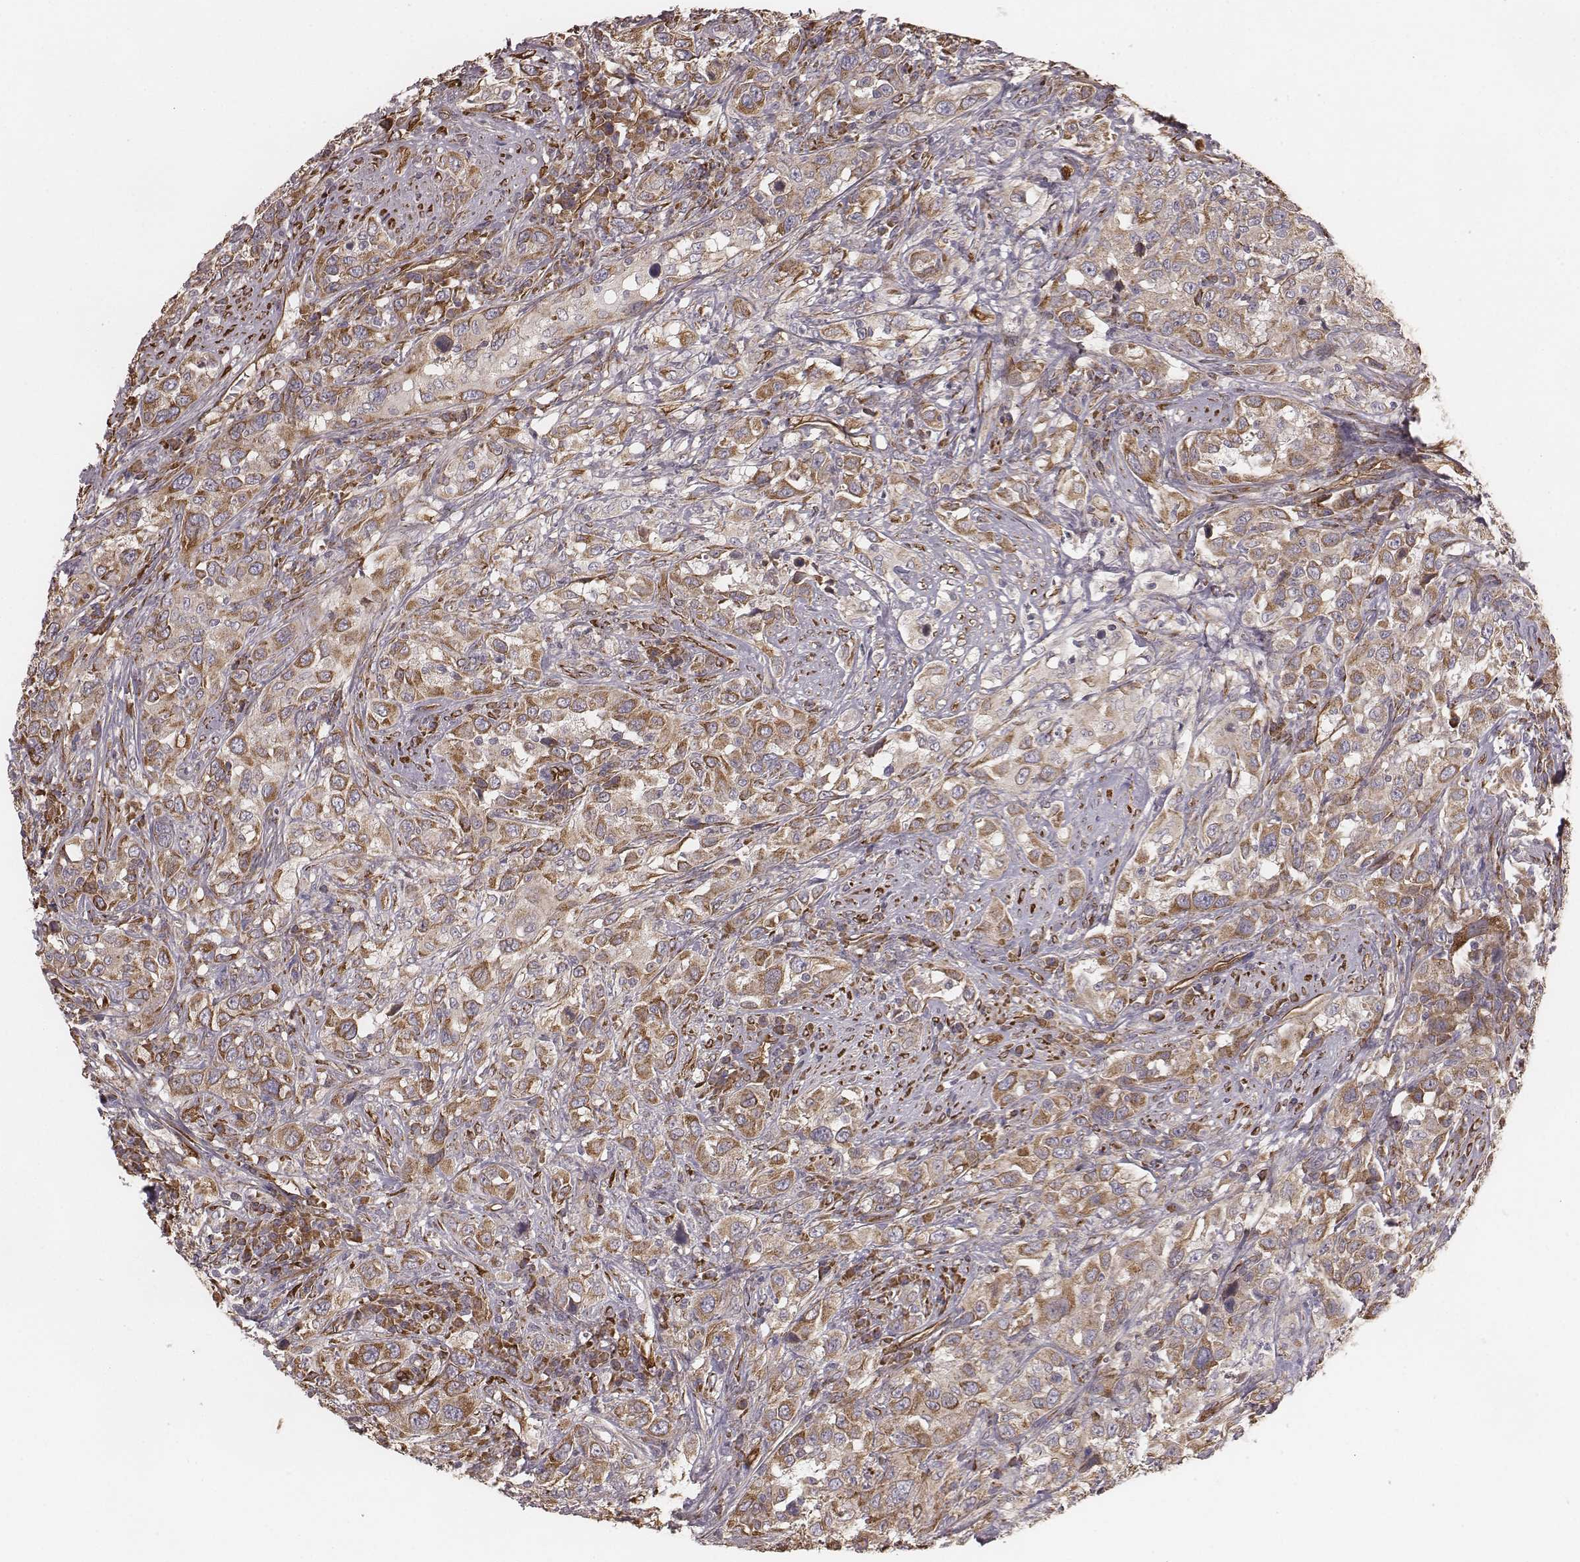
{"staining": {"intensity": "moderate", "quantity": ">75%", "location": "cytoplasmic/membranous"}, "tissue": "urothelial cancer", "cell_type": "Tumor cells", "image_type": "cancer", "snomed": [{"axis": "morphology", "description": "Urothelial carcinoma, NOS"}, {"axis": "morphology", "description": "Urothelial carcinoma, High grade"}, {"axis": "topography", "description": "Urinary bladder"}], "caption": "High-magnification brightfield microscopy of urothelial cancer stained with DAB (3,3'-diaminobenzidine) (brown) and counterstained with hematoxylin (blue). tumor cells exhibit moderate cytoplasmic/membranous staining is present in approximately>75% of cells.", "gene": "PALMD", "patient": {"sex": "female", "age": 64}}